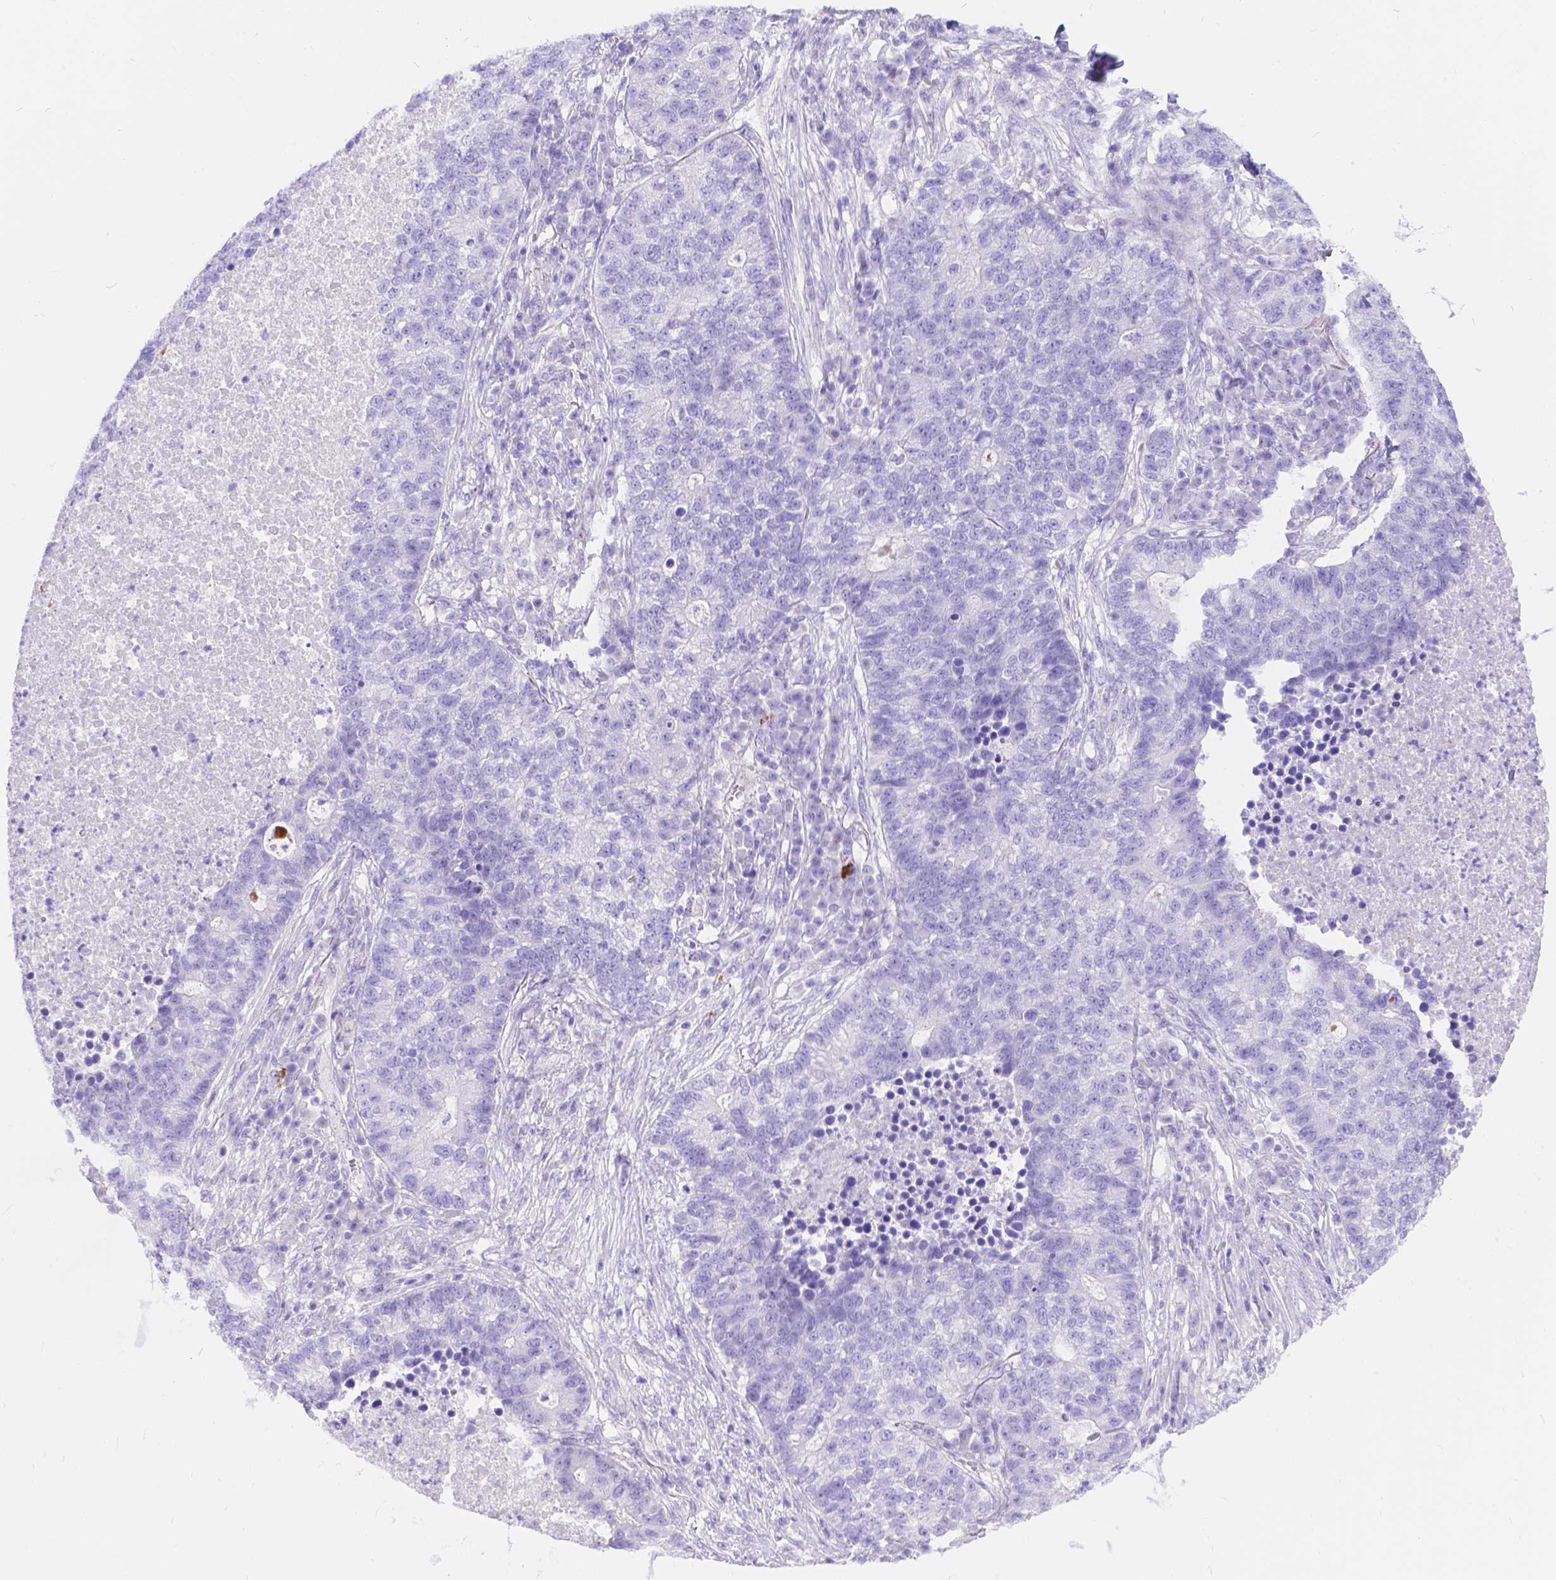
{"staining": {"intensity": "negative", "quantity": "none", "location": "none"}, "tissue": "lung cancer", "cell_type": "Tumor cells", "image_type": "cancer", "snomed": [{"axis": "morphology", "description": "Adenocarcinoma, NOS"}, {"axis": "topography", "description": "Lung"}], "caption": "A photomicrograph of lung cancer (adenocarcinoma) stained for a protein displays no brown staining in tumor cells.", "gene": "KLHL10", "patient": {"sex": "male", "age": 57}}